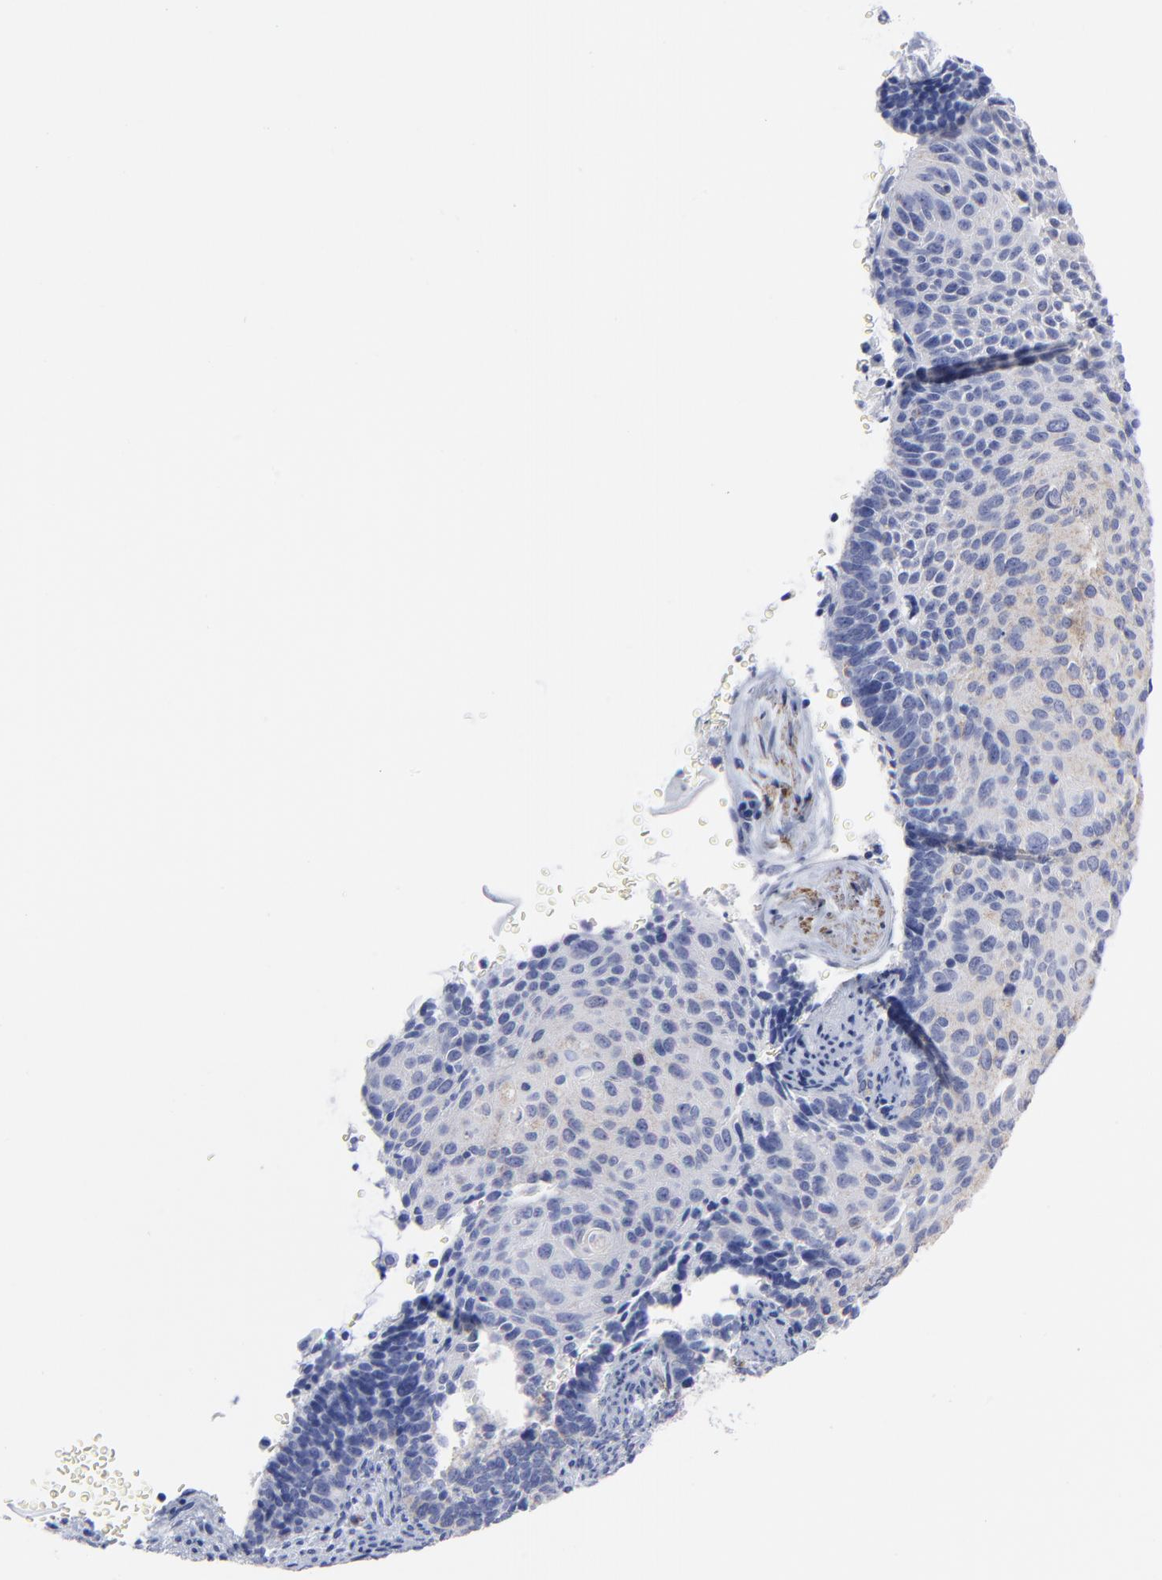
{"staining": {"intensity": "negative", "quantity": "none", "location": "none"}, "tissue": "cervical cancer", "cell_type": "Tumor cells", "image_type": "cancer", "snomed": [{"axis": "morphology", "description": "Squamous cell carcinoma, NOS"}, {"axis": "topography", "description": "Cervix"}], "caption": "The IHC image has no significant staining in tumor cells of cervical cancer (squamous cell carcinoma) tissue. (DAB immunohistochemistry (IHC) visualized using brightfield microscopy, high magnification).", "gene": "CNTN3", "patient": {"sex": "female", "age": 33}}